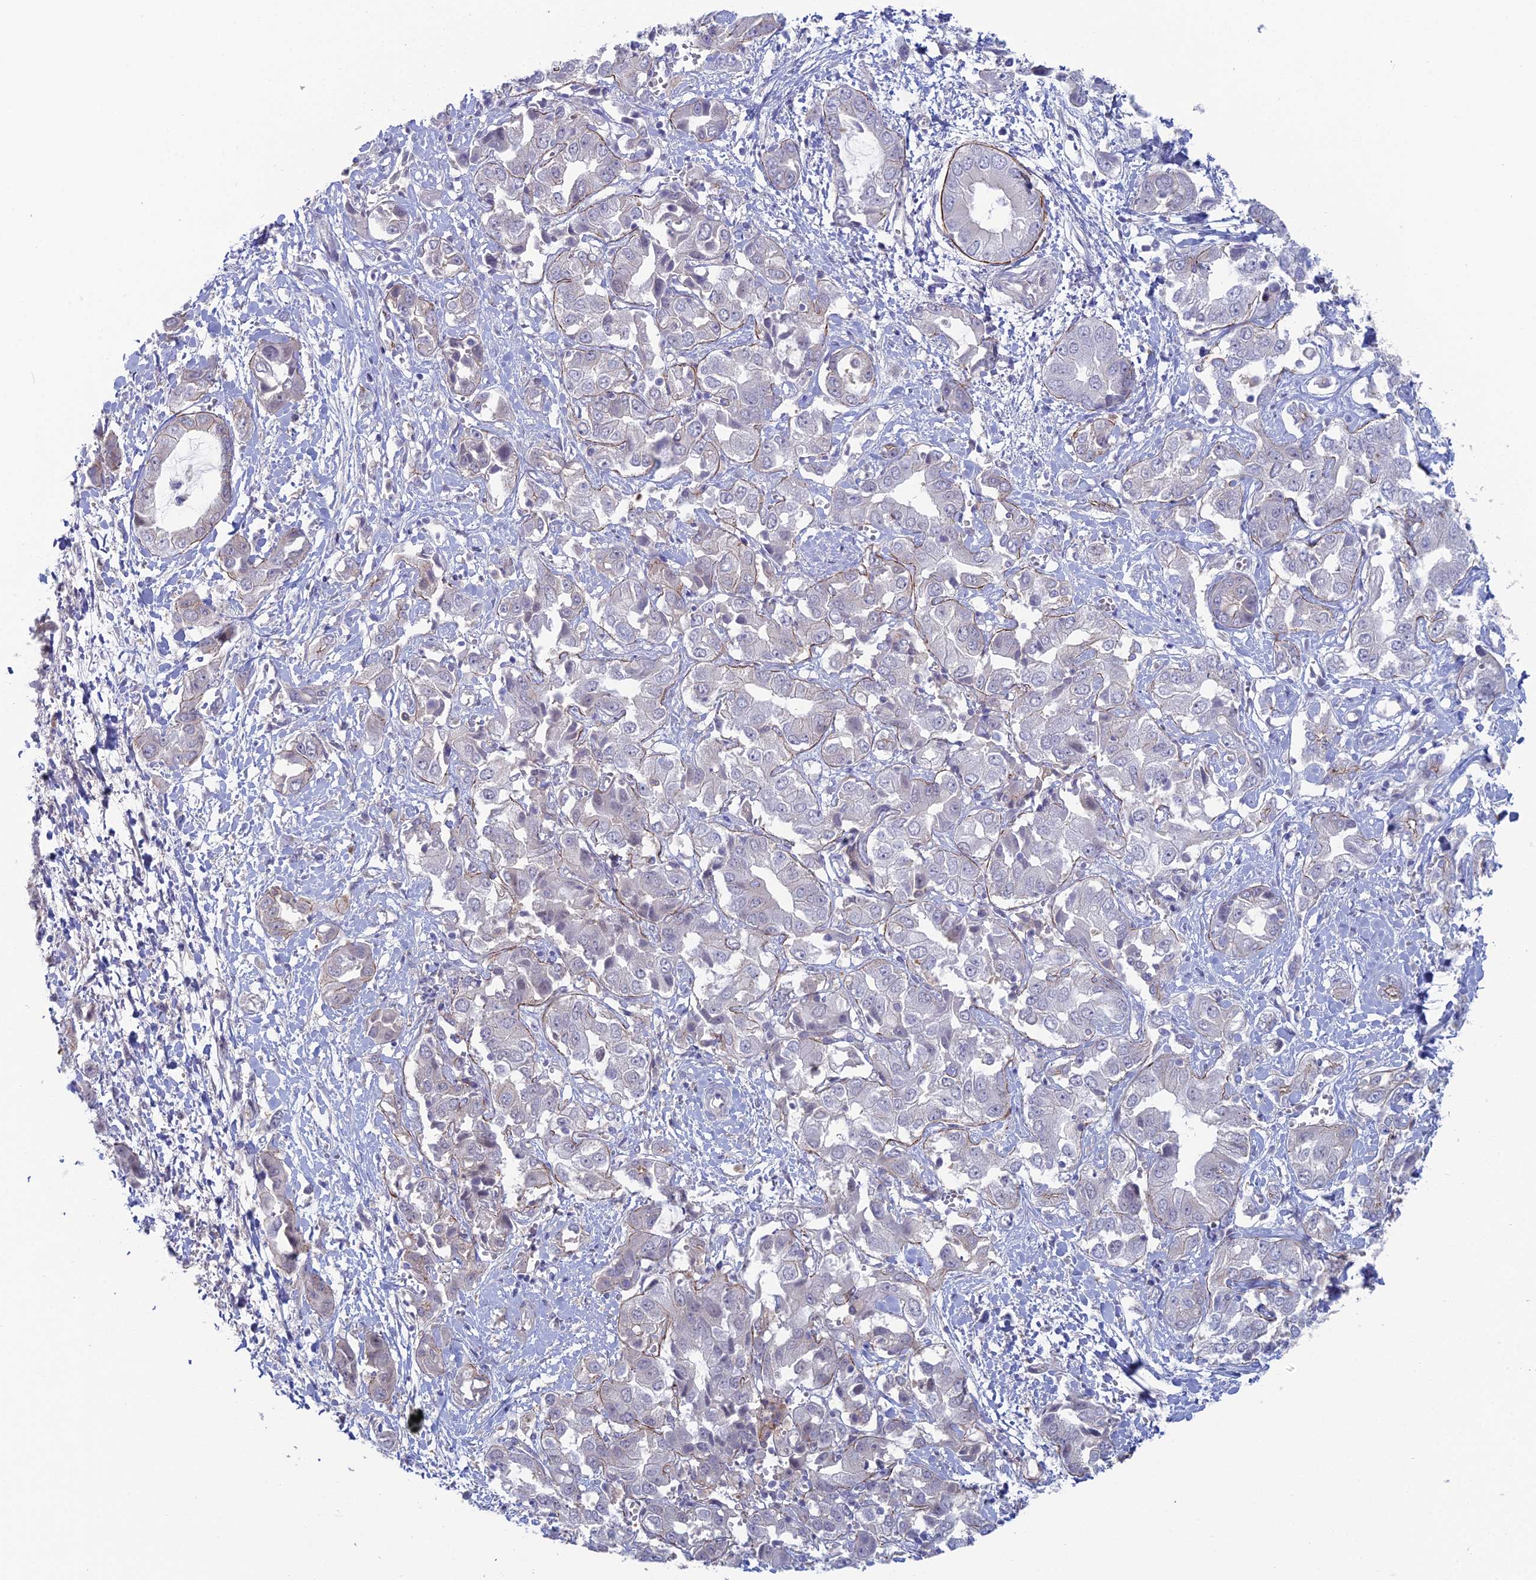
{"staining": {"intensity": "negative", "quantity": "none", "location": "none"}, "tissue": "liver cancer", "cell_type": "Tumor cells", "image_type": "cancer", "snomed": [{"axis": "morphology", "description": "Cholangiocarcinoma"}, {"axis": "topography", "description": "Liver"}], "caption": "The photomicrograph shows no significant expression in tumor cells of liver cholangiocarcinoma. (DAB (3,3'-diaminobenzidine) IHC, high magnification).", "gene": "ABHD1", "patient": {"sex": "female", "age": 52}}